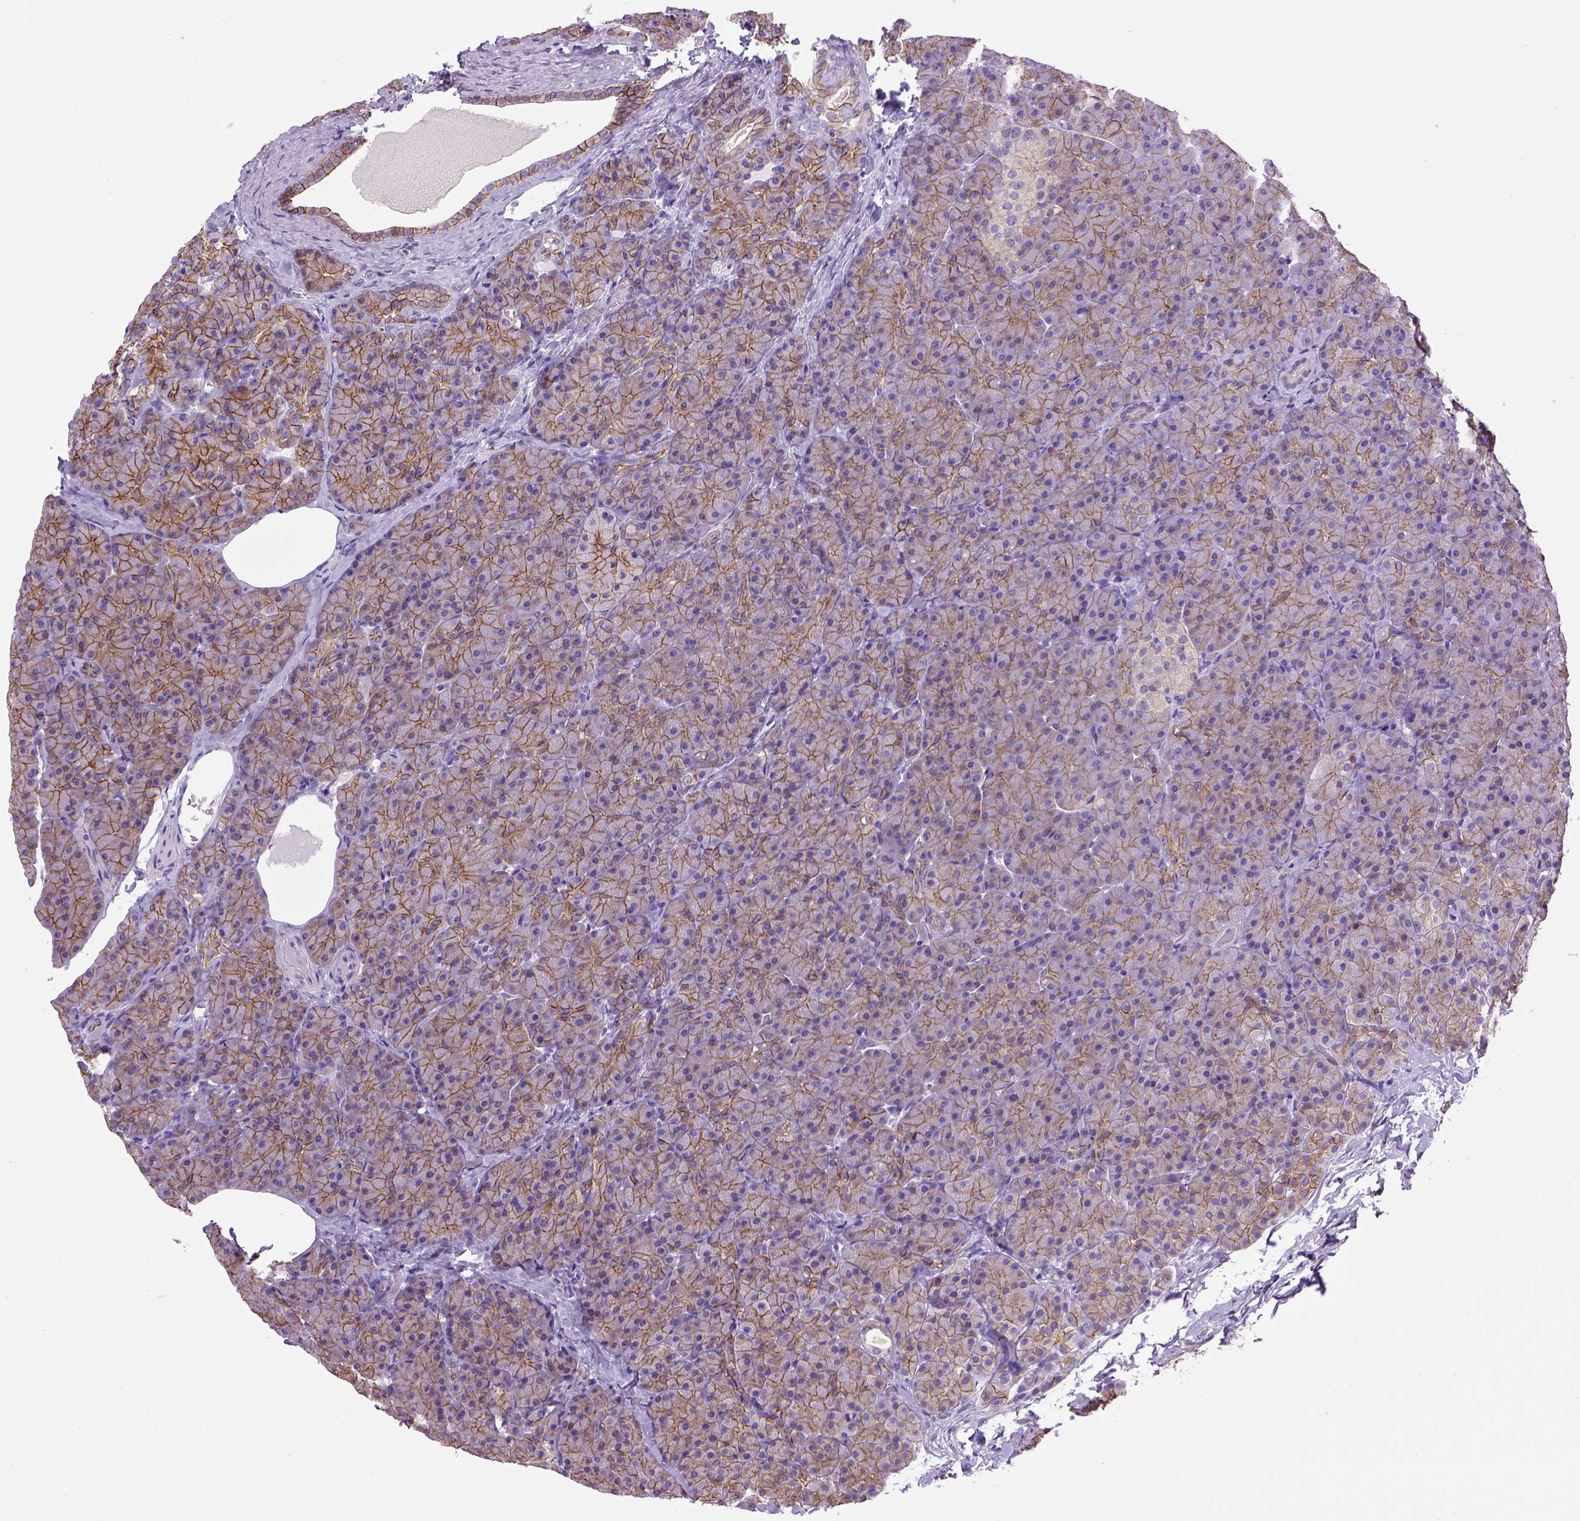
{"staining": {"intensity": "moderate", "quantity": "25%-75%", "location": "cytoplasmic/membranous"}, "tissue": "pancreas", "cell_type": "Exocrine glandular cells", "image_type": "normal", "snomed": [{"axis": "morphology", "description": "Normal tissue, NOS"}, {"axis": "topography", "description": "Pancreas"}], "caption": "Exocrine glandular cells reveal medium levels of moderate cytoplasmic/membranous expression in approximately 25%-75% of cells in normal human pancreas.", "gene": "CDH1", "patient": {"sex": "male", "age": 57}}